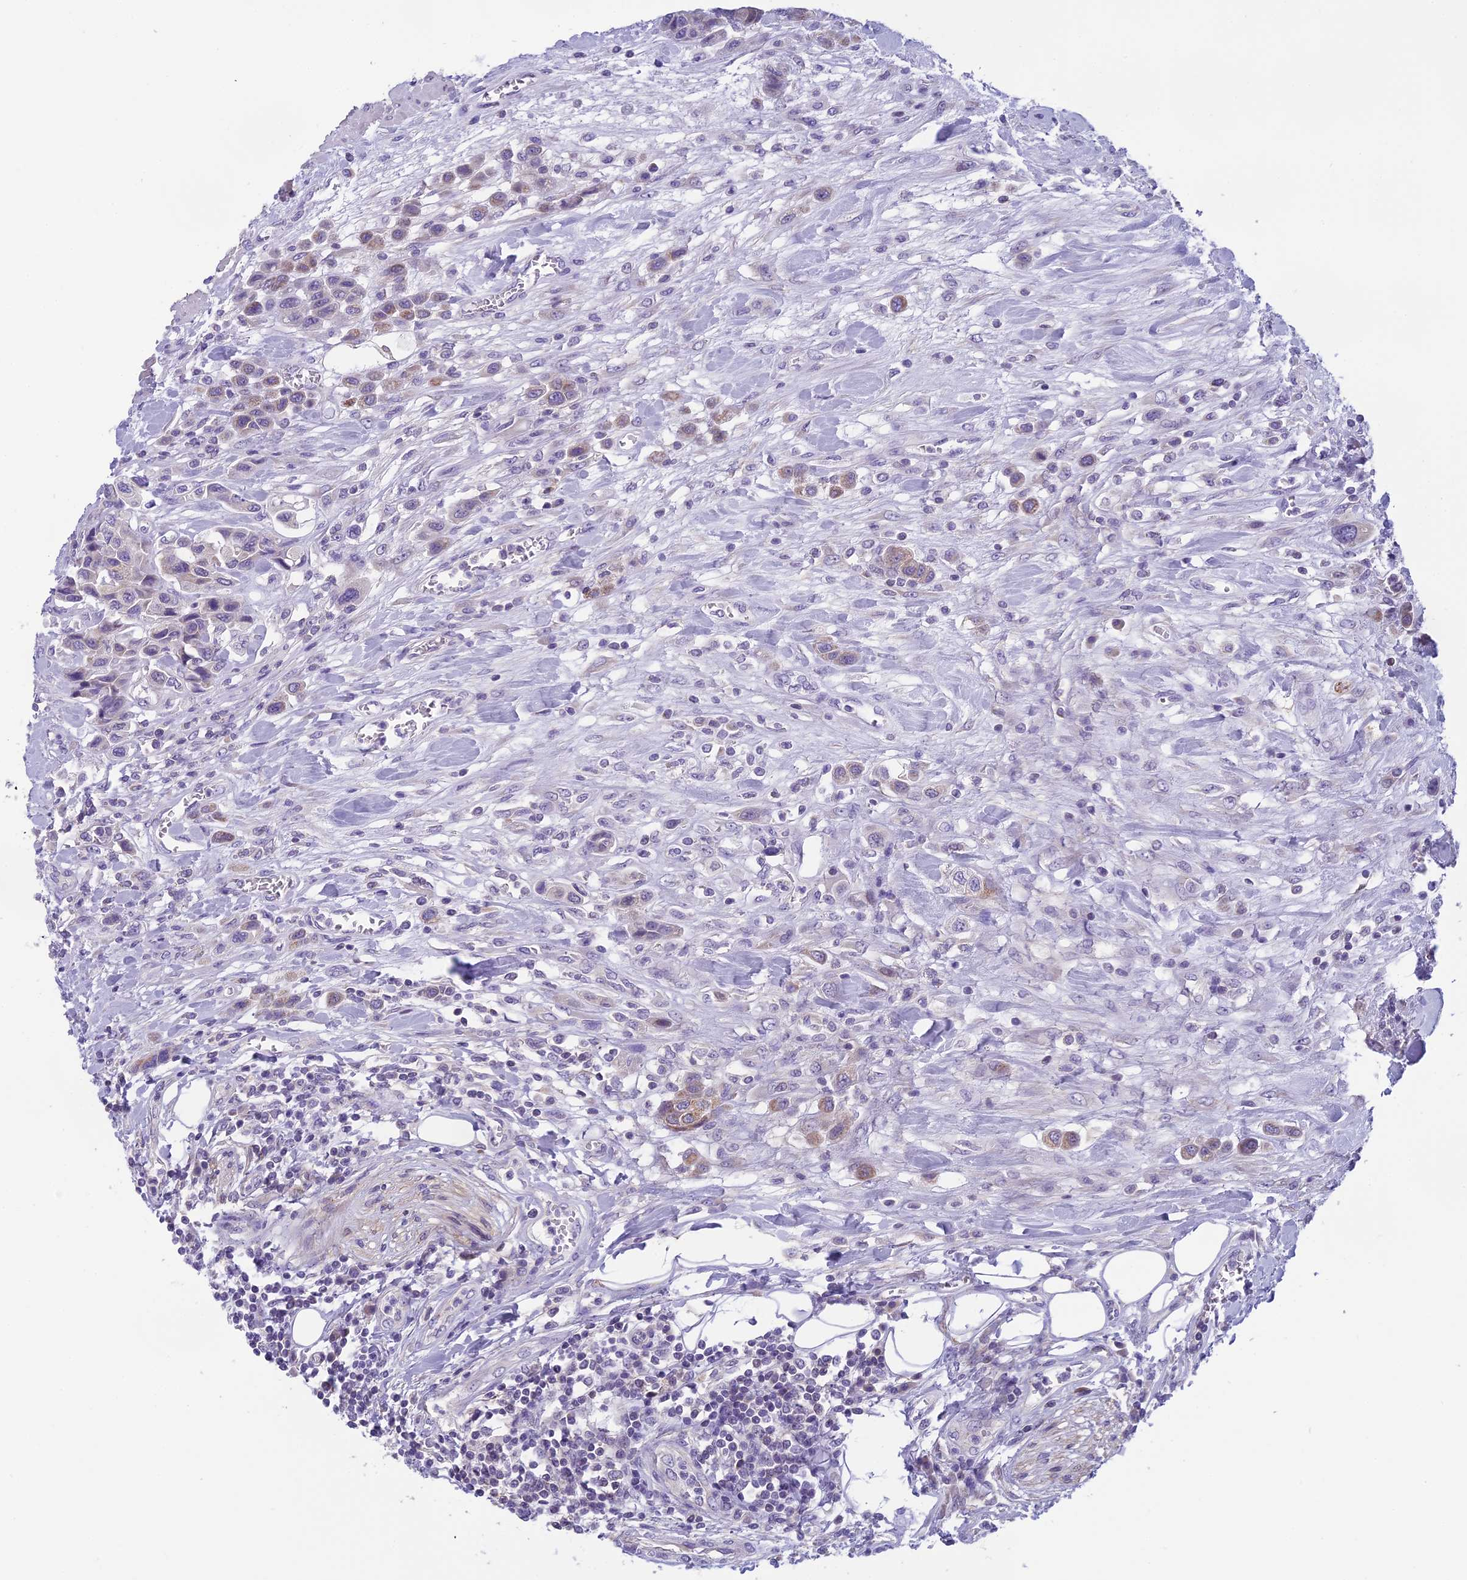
{"staining": {"intensity": "moderate", "quantity": "<25%", "location": "cytoplasmic/membranous"}, "tissue": "urothelial cancer", "cell_type": "Tumor cells", "image_type": "cancer", "snomed": [{"axis": "morphology", "description": "Urothelial carcinoma, High grade"}, {"axis": "topography", "description": "Urinary bladder"}], "caption": "A brown stain highlights moderate cytoplasmic/membranous positivity of a protein in human urothelial cancer tumor cells.", "gene": "ARHGEF37", "patient": {"sex": "male", "age": 50}}